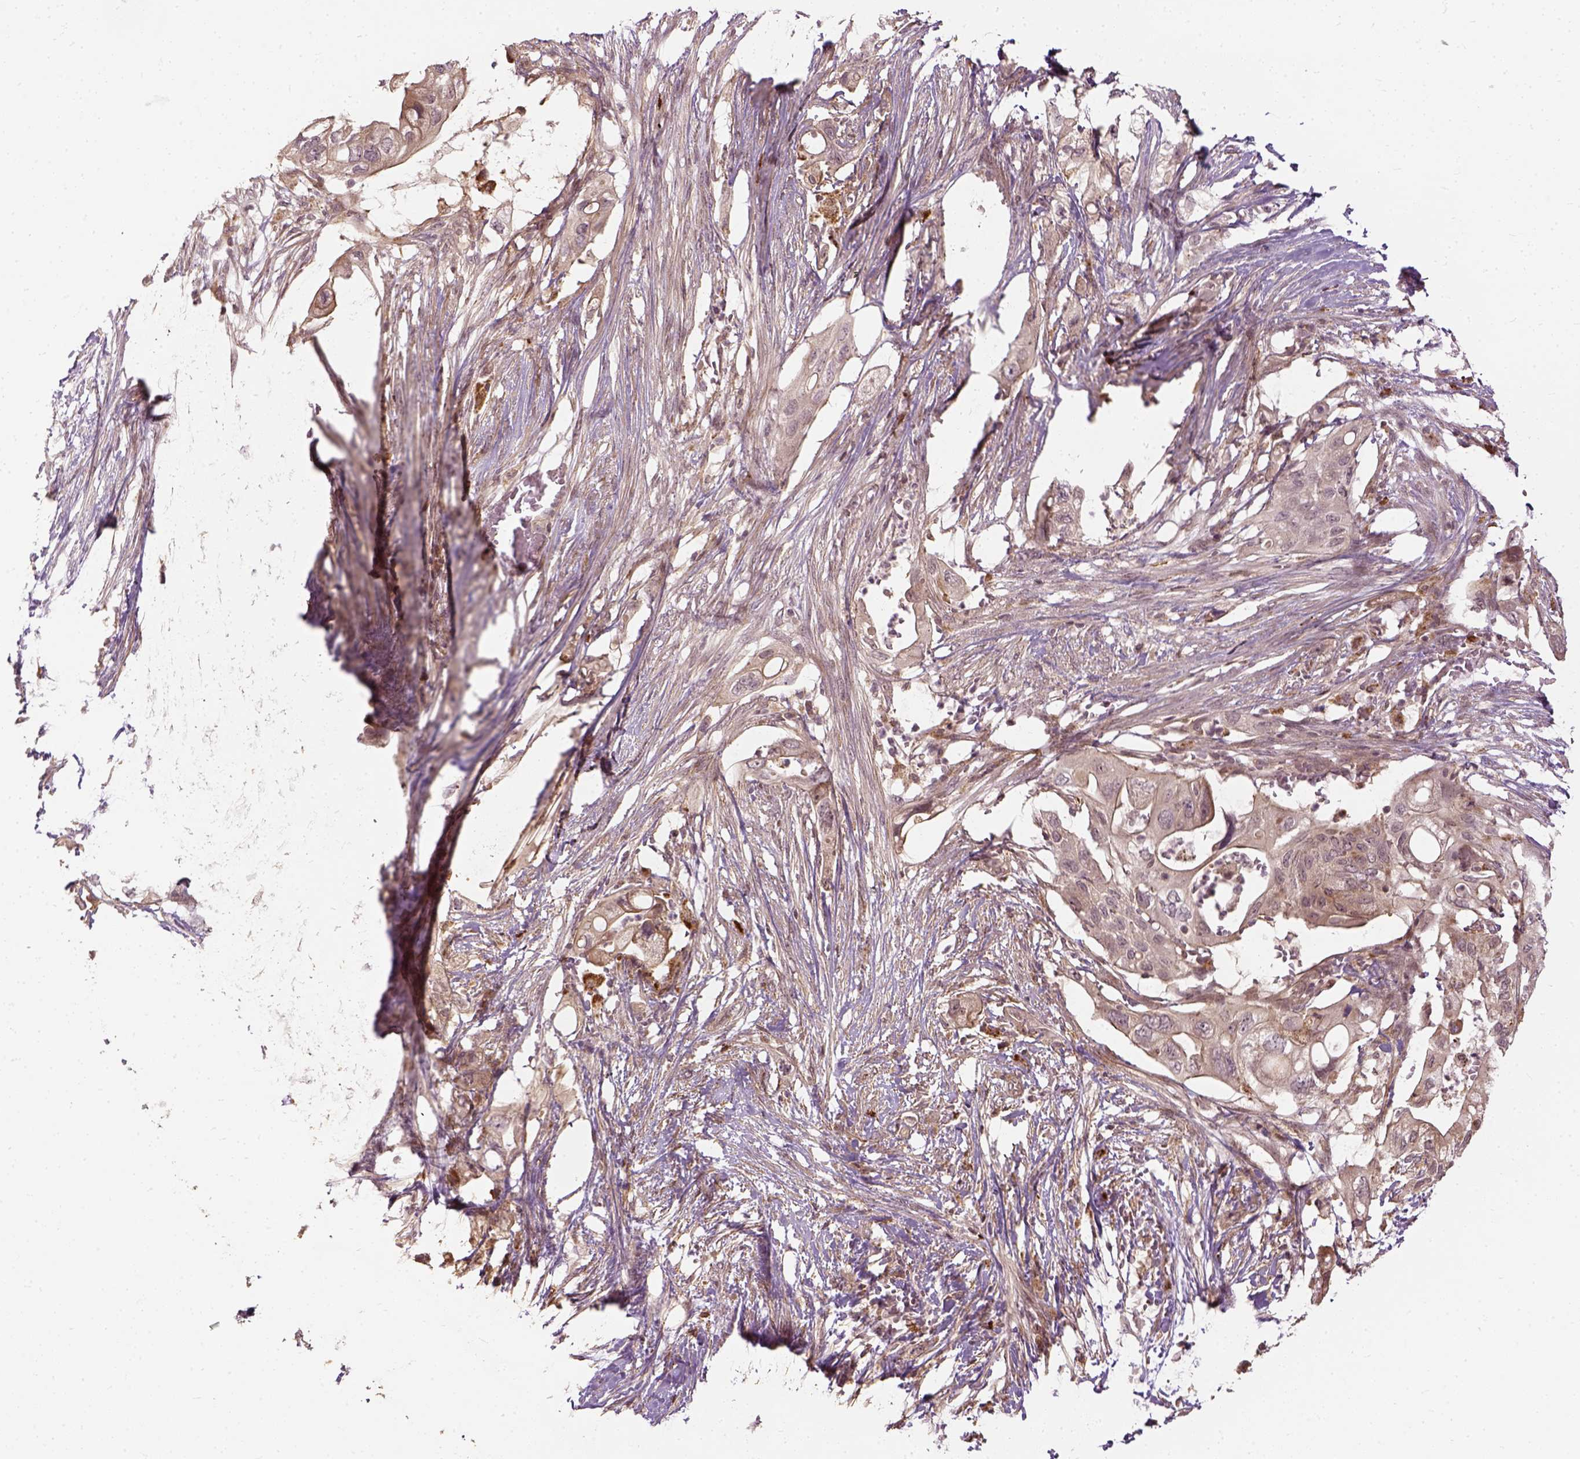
{"staining": {"intensity": "weak", "quantity": "25%-75%", "location": "cytoplasmic/membranous"}, "tissue": "pancreatic cancer", "cell_type": "Tumor cells", "image_type": "cancer", "snomed": [{"axis": "morphology", "description": "Adenocarcinoma, NOS"}, {"axis": "topography", "description": "Pancreas"}], "caption": "IHC (DAB) staining of adenocarcinoma (pancreatic) displays weak cytoplasmic/membranous protein positivity in approximately 25%-75% of tumor cells.", "gene": "VEGFA", "patient": {"sex": "female", "age": 72}}